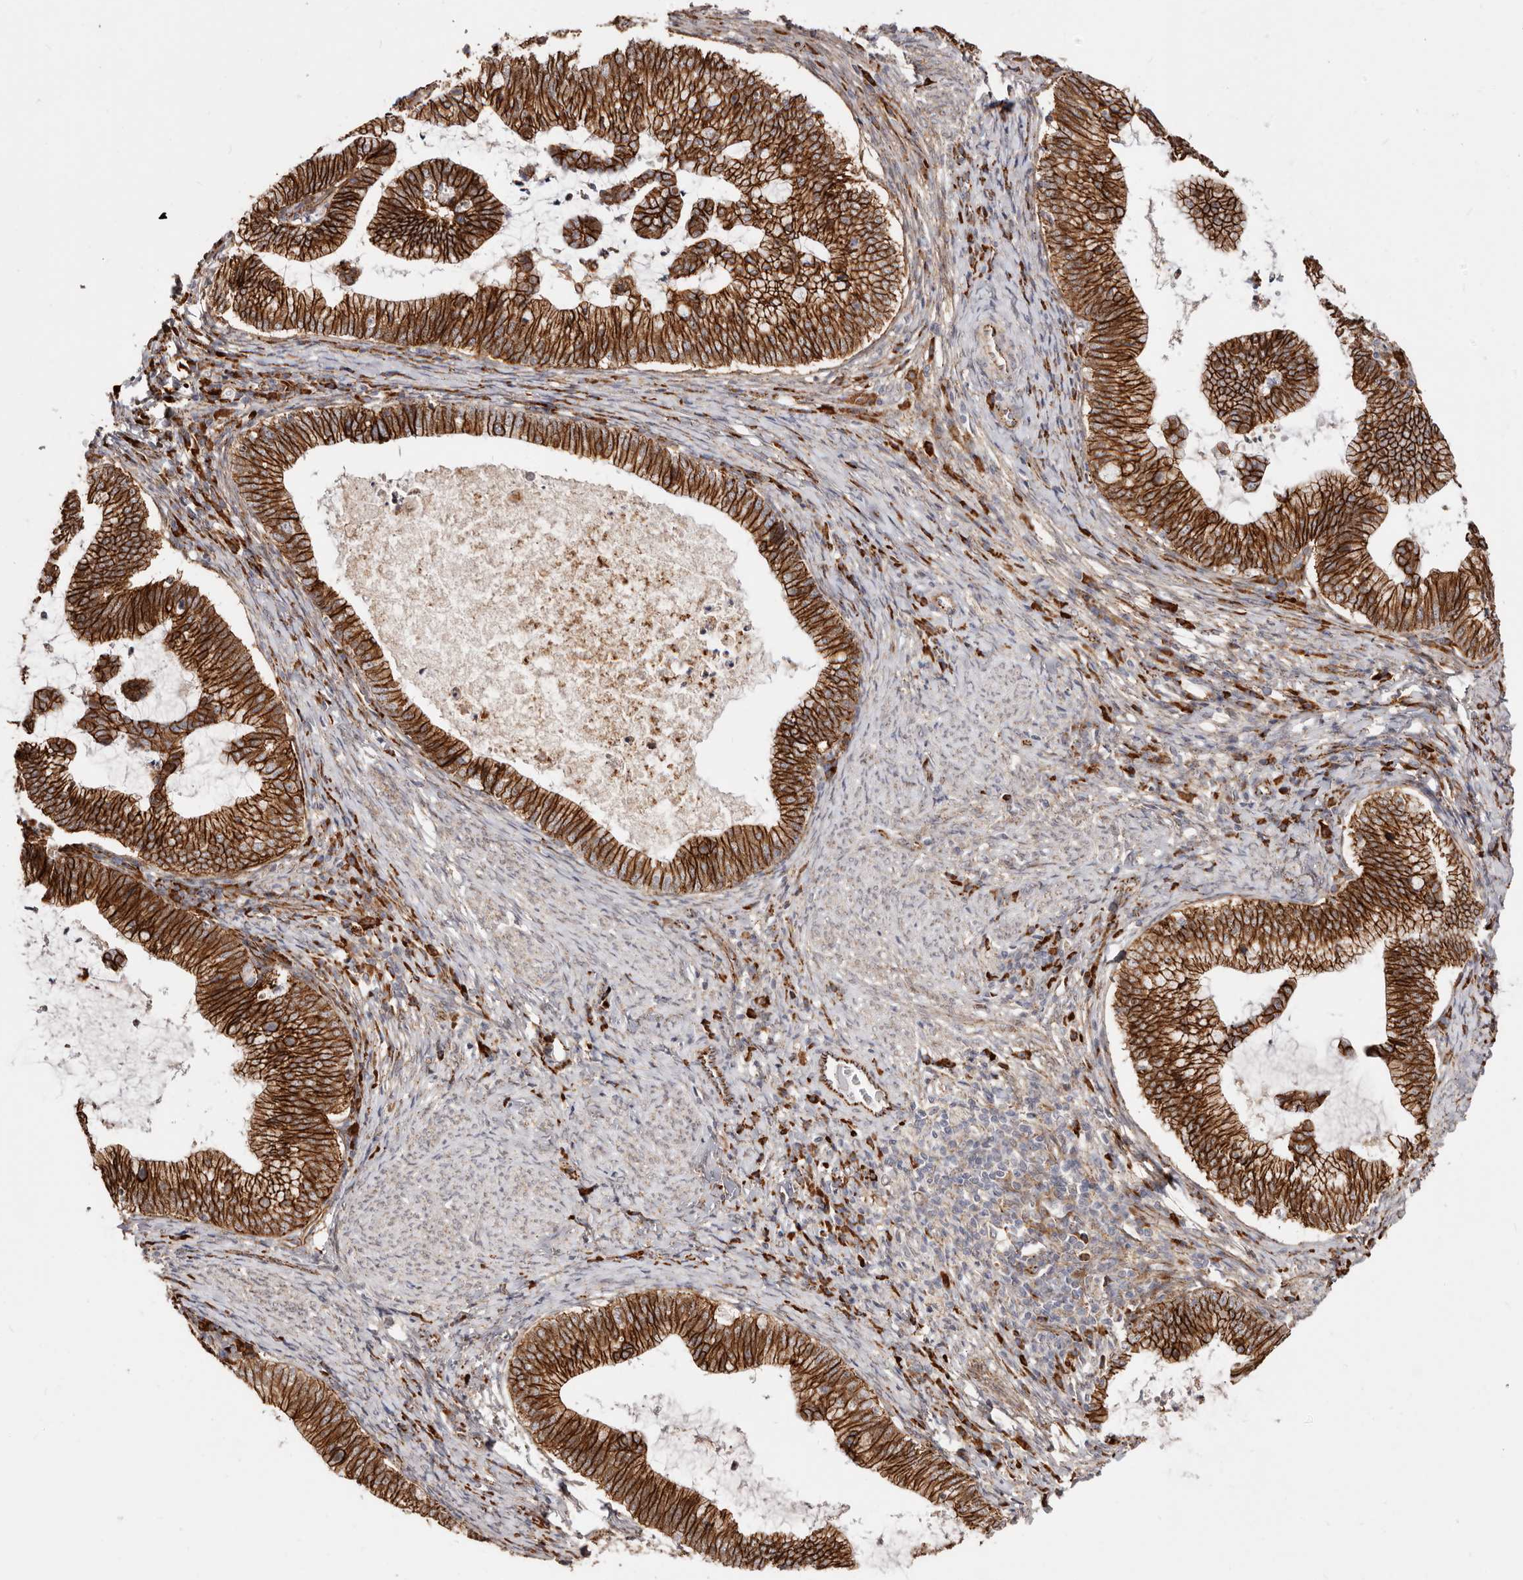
{"staining": {"intensity": "strong", "quantity": ">75%", "location": "cytoplasmic/membranous"}, "tissue": "cervical cancer", "cell_type": "Tumor cells", "image_type": "cancer", "snomed": [{"axis": "morphology", "description": "Adenocarcinoma, NOS"}, {"axis": "topography", "description": "Cervix"}], "caption": "Protein staining of cervical cancer tissue shows strong cytoplasmic/membranous positivity in about >75% of tumor cells. (Brightfield microscopy of DAB IHC at high magnification).", "gene": "CTNNB1", "patient": {"sex": "female", "age": 36}}